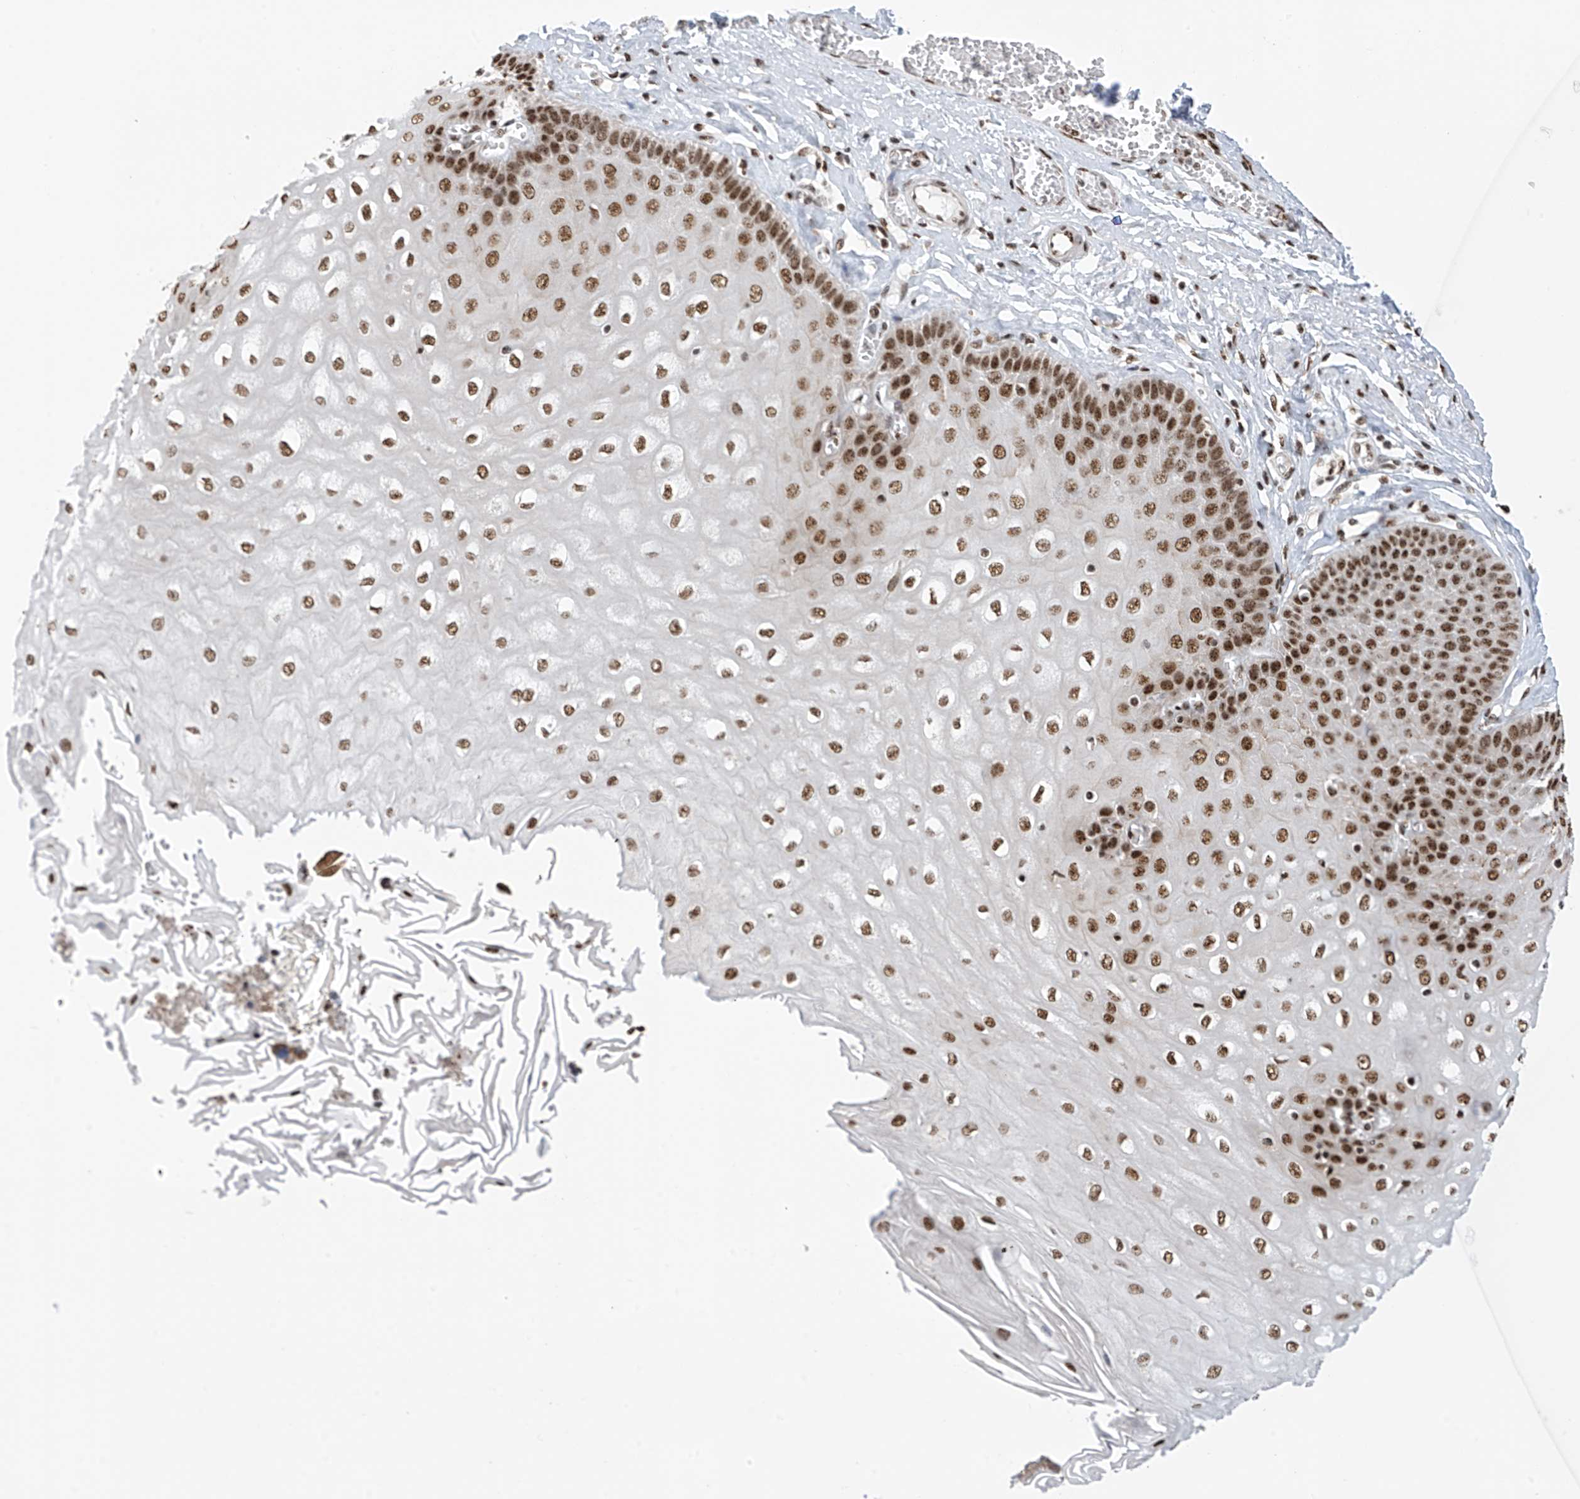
{"staining": {"intensity": "strong", "quantity": ">75%", "location": "nuclear"}, "tissue": "esophagus", "cell_type": "Squamous epithelial cells", "image_type": "normal", "snomed": [{"axis": "morphology", "description": "Normal tissue, NOS"}, {"axis": "topography", "description": "Esophagus"}], "caption": "Immunohistochemical staining of normal human esophagus exhibits >75% levels of strong nuclear protein staining in about >75% of squamous epithelial cells. (IHC, brightfield microscopy, high magnification).", "gene": "APLF", "patient": {"sex": "male", "age": 60}}